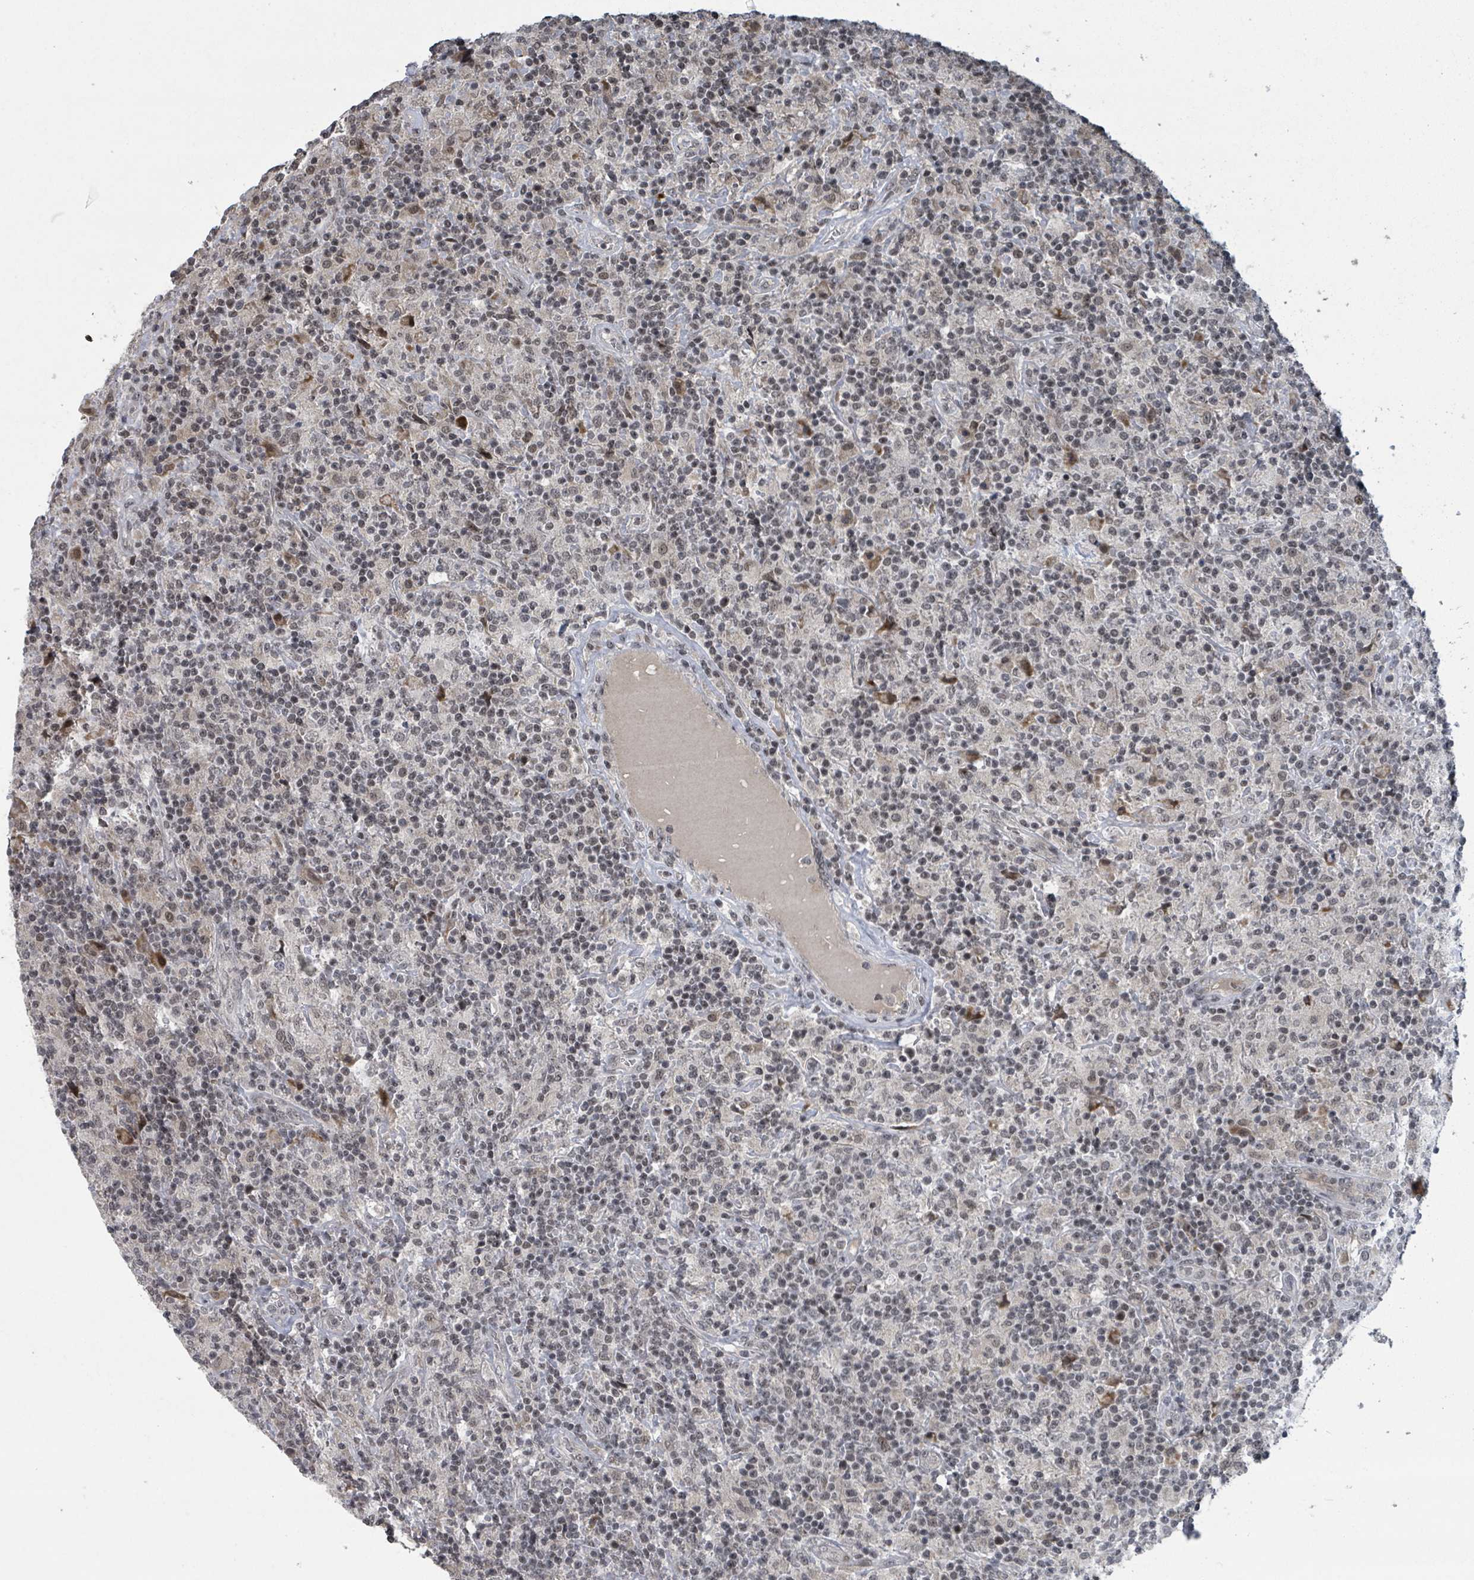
{"staining": {"intensity": "weak", "quantity": "25%-75%", "location": "nuclear"}, "tissue": "lymphoma", "cell_type": "Tumor cells", "image_type": "cancer", "snomed": [{"axis": "morphology", "description": "Hodgkin's disease, NOS"}, {"axis": "topography", "description": "Lymph node"}], "caption": "Immunohistochemical staining of human Hodgkin's disease demonstrates low levels of weak nuclear protein positivity in about 25%-75% of tumor cells.", "gene": "ZBTB14", "patient": {"sex": "male", "age": 70}}